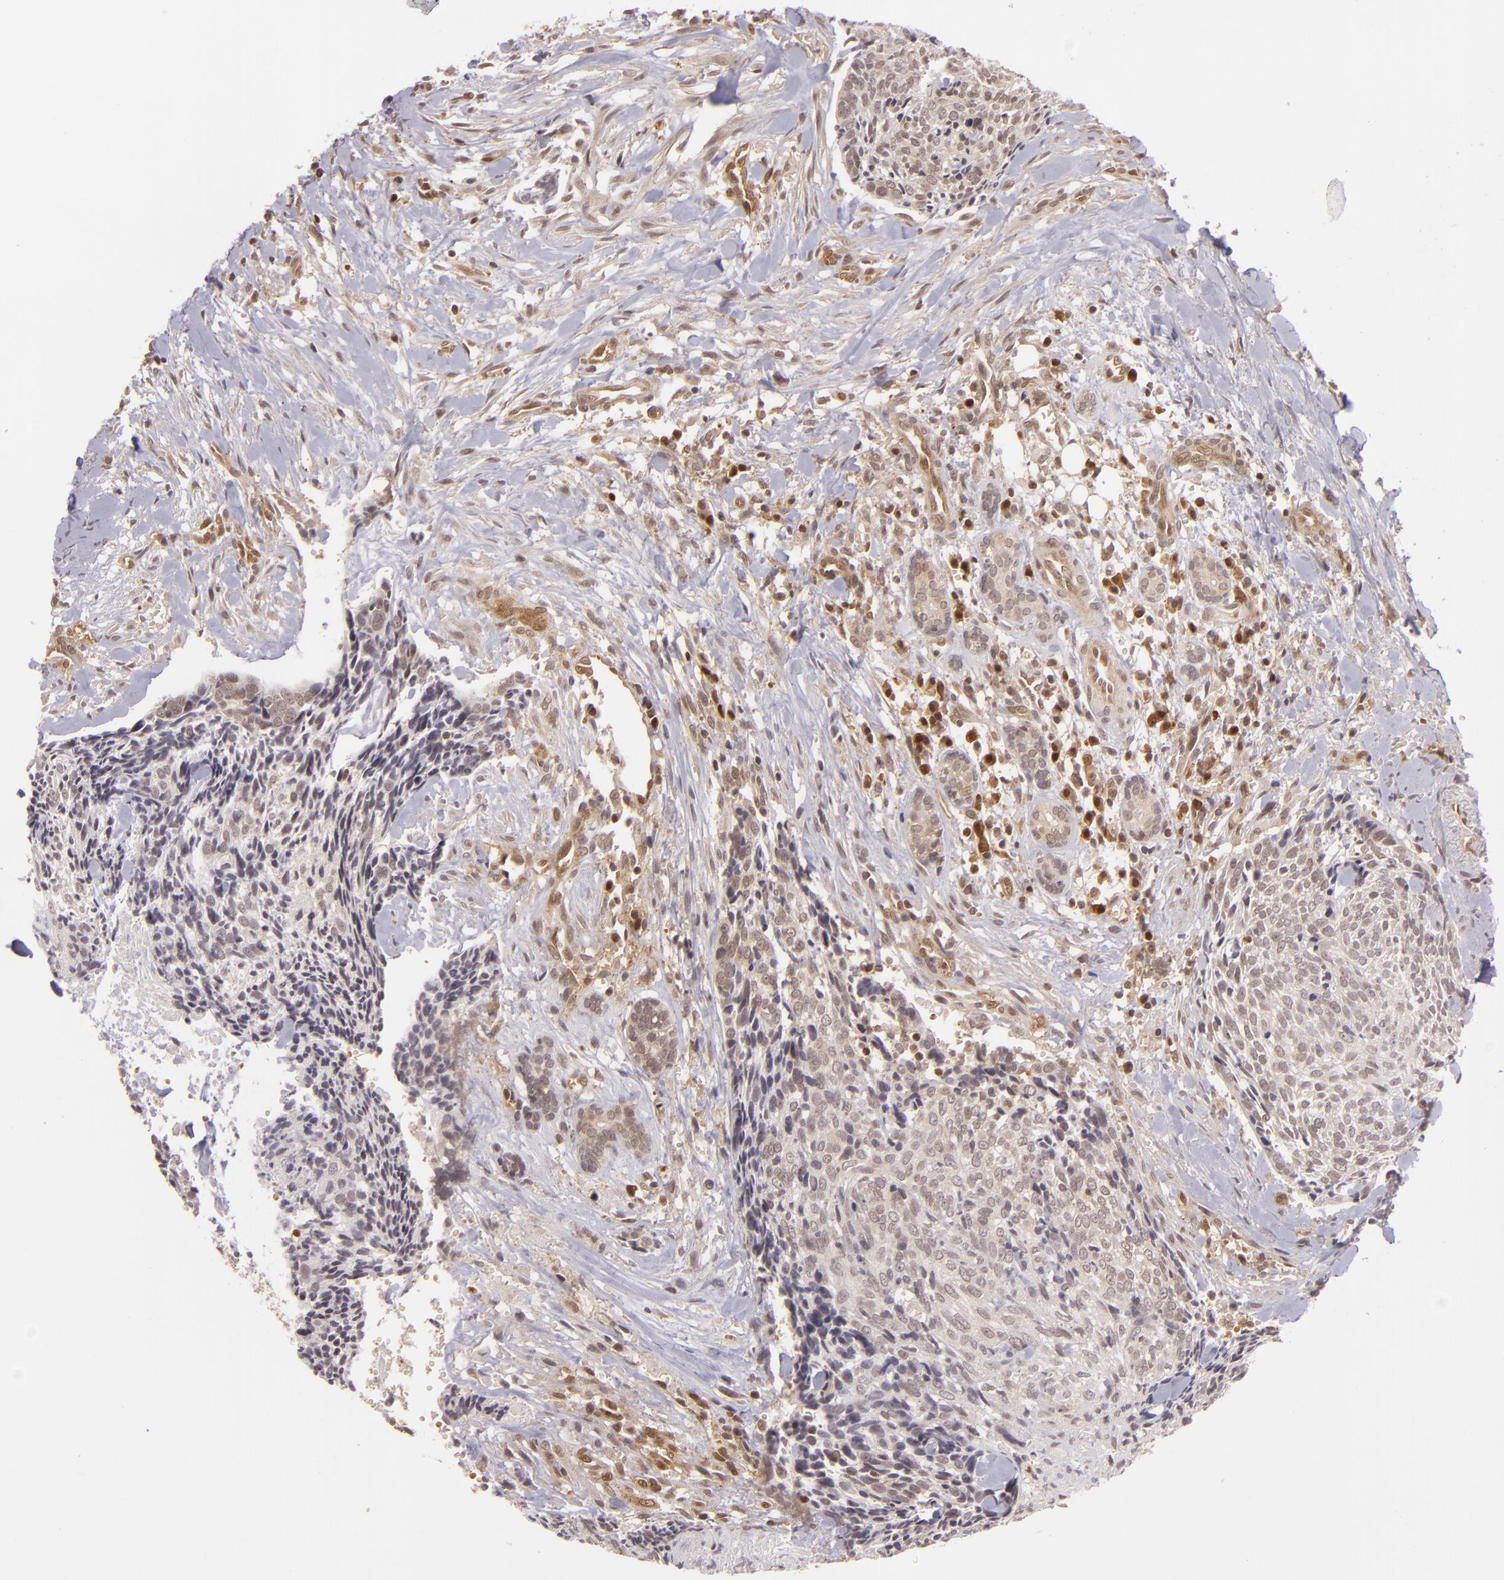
{"staining": {"intensity": "moderate", "quantity": "25%-75%", "location": "cytoplasmic/membranous,nuclear"}, "tissue": "head and neck cancer", "cell_type": "Tumor cells", "image_type": "cancer", "snomed": [{"axis": "morphology", "description": "Squamous cell carcinoma, NOS"}, {"axis": "topography", "description": "Salivary gland"}, {"axis": "topography", "description": "Head-Neck"}], "caption": "About 25%-75% of tumor cells in head and neck cancer (squamous cell carcinoma) exhibit moderate cytoplasmic/membranous and nuclear protein expression as visualized by brown immunohistochemical staining.", "gene": "ZBTB33", "patient": {"sex": "male", "age": 70}}